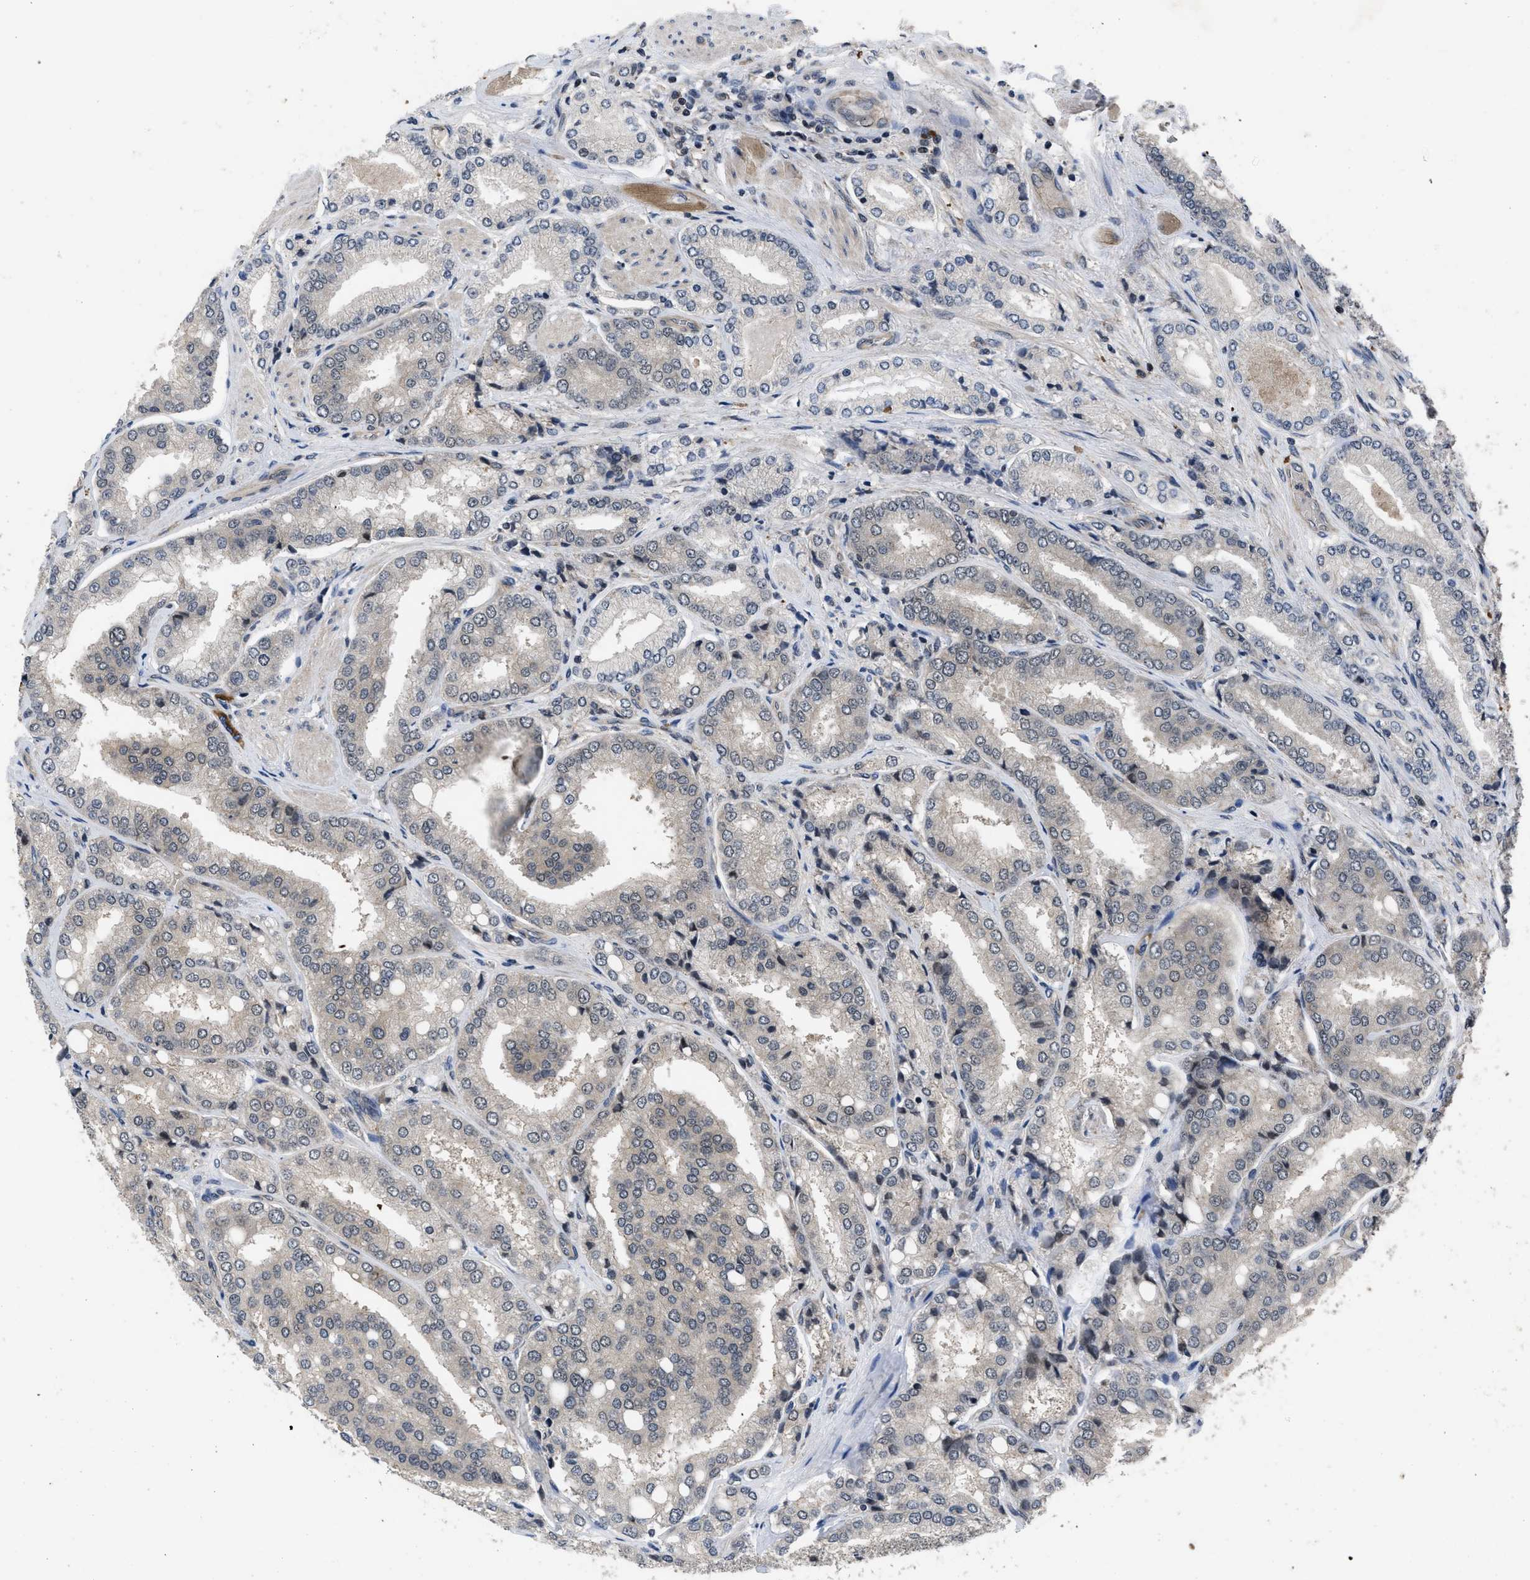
{"staining": {"intensity": "negative", "quantity": "none", "location": "none"}, "tissue": "prostate cancer", "cell_type": "Tumor cells", "image_type": "cancer", "snomed": [{"axis": "morphology", "description": "Adenocarcinoma, High grade"}, {"axis": "topography", "description": "Prostate"}], "caption": "DAB (3,3'-diaminobenzidine) immunohistochemical staining of prostate cancer demonstrates no significant staining in tumor cells.", "gene": "DNAJC14", "patient": {"sex": "male", "age": 50}}